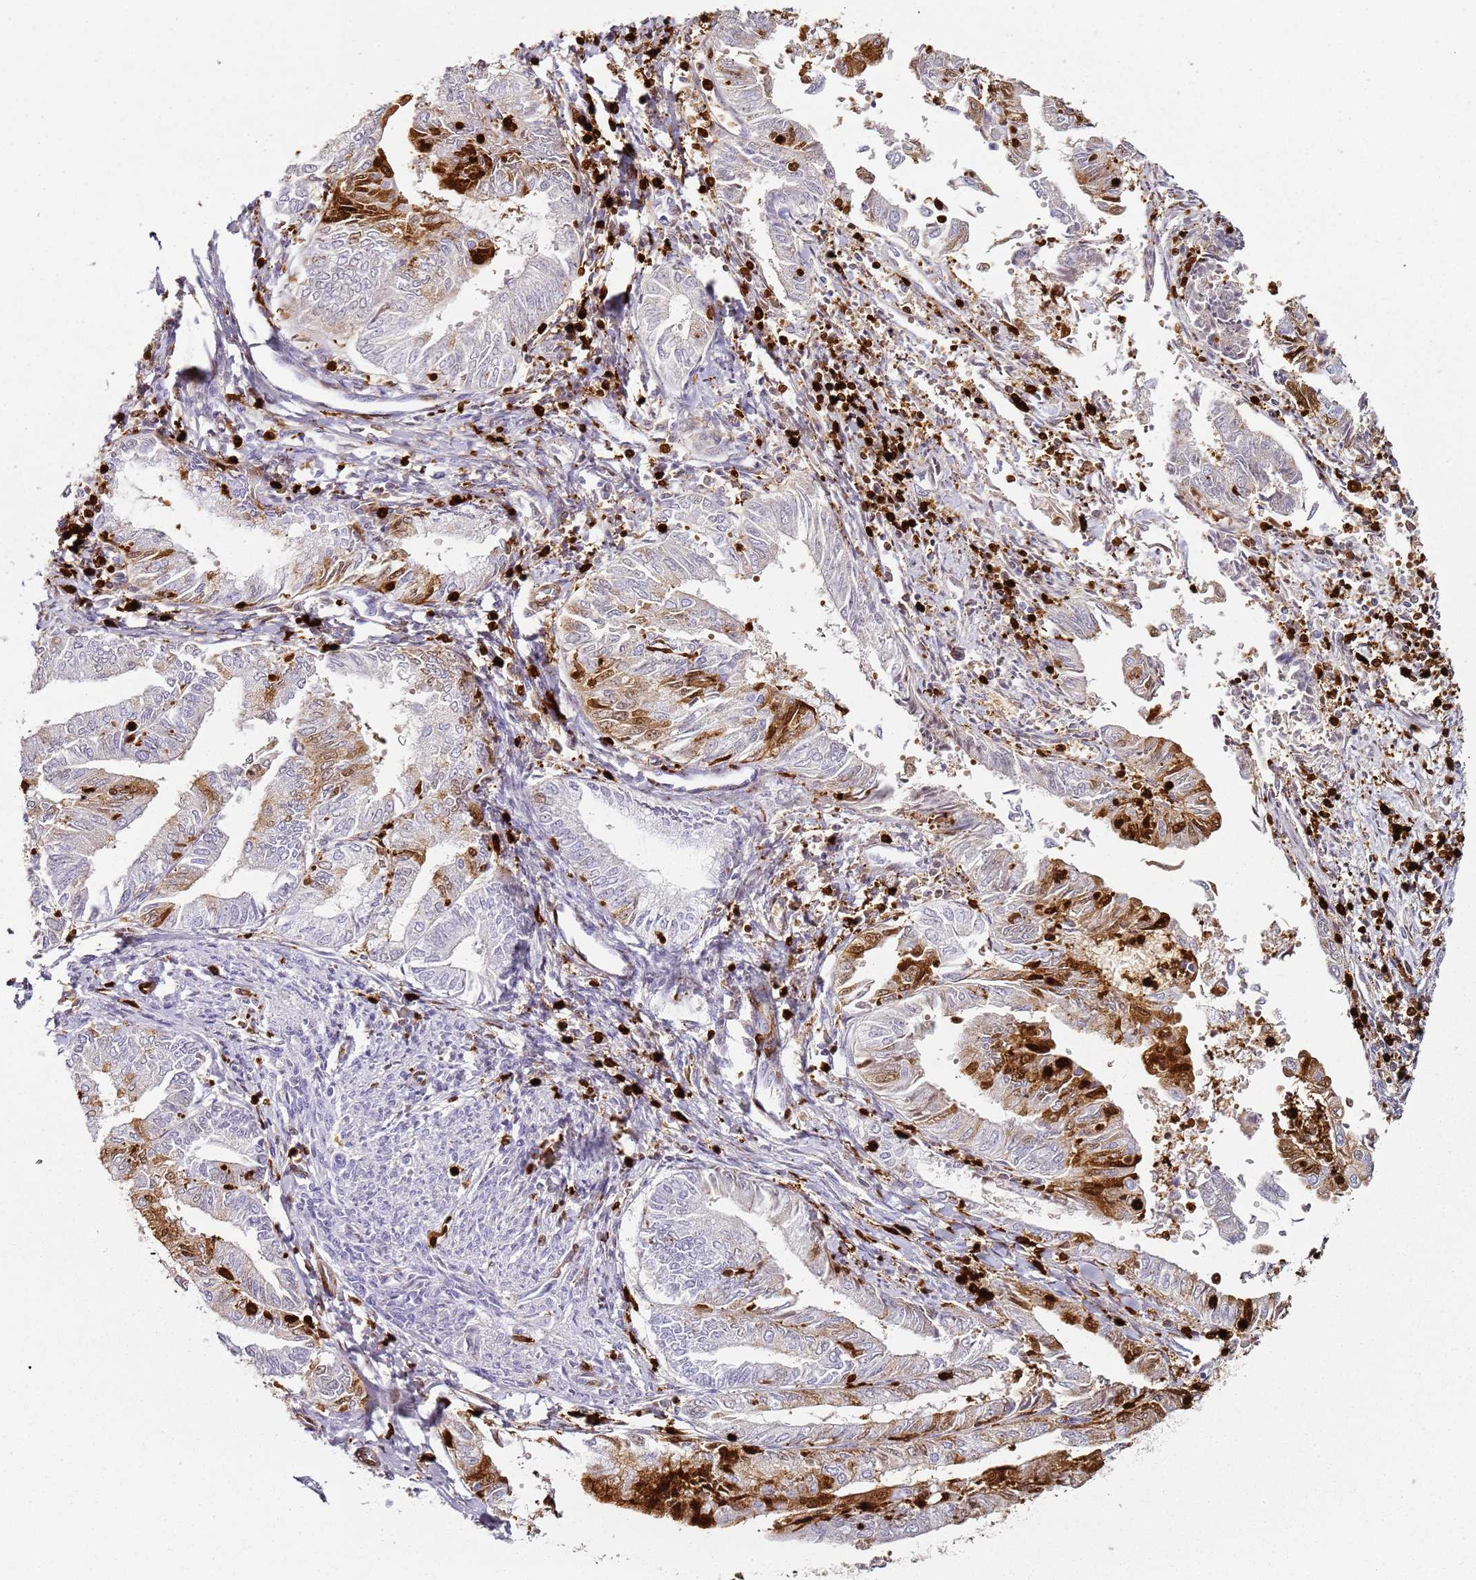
{"staining": {"intensity": "strong", "quantity": "<25%", "location": "cytoplasmic/membranous,nuclear"}, "tissue": "endometrial cancer", "cell_type": "Tumor cells", "image_type": "cancer", "snomed": [{"axis": "morphology", "description": "Adenocarcinoma, NOS"}, {"axis": "topography", "description": "Endometrium"}], "caption": "Endometrial adenocarcinoma stained with immunohistochemistry (IHC) shows strong cytoplasmic/membranous and nuclear positivity in about <25% of tumor cells.", "gene": "S100A4", "patient": {"sex": "female", "age": 66}}